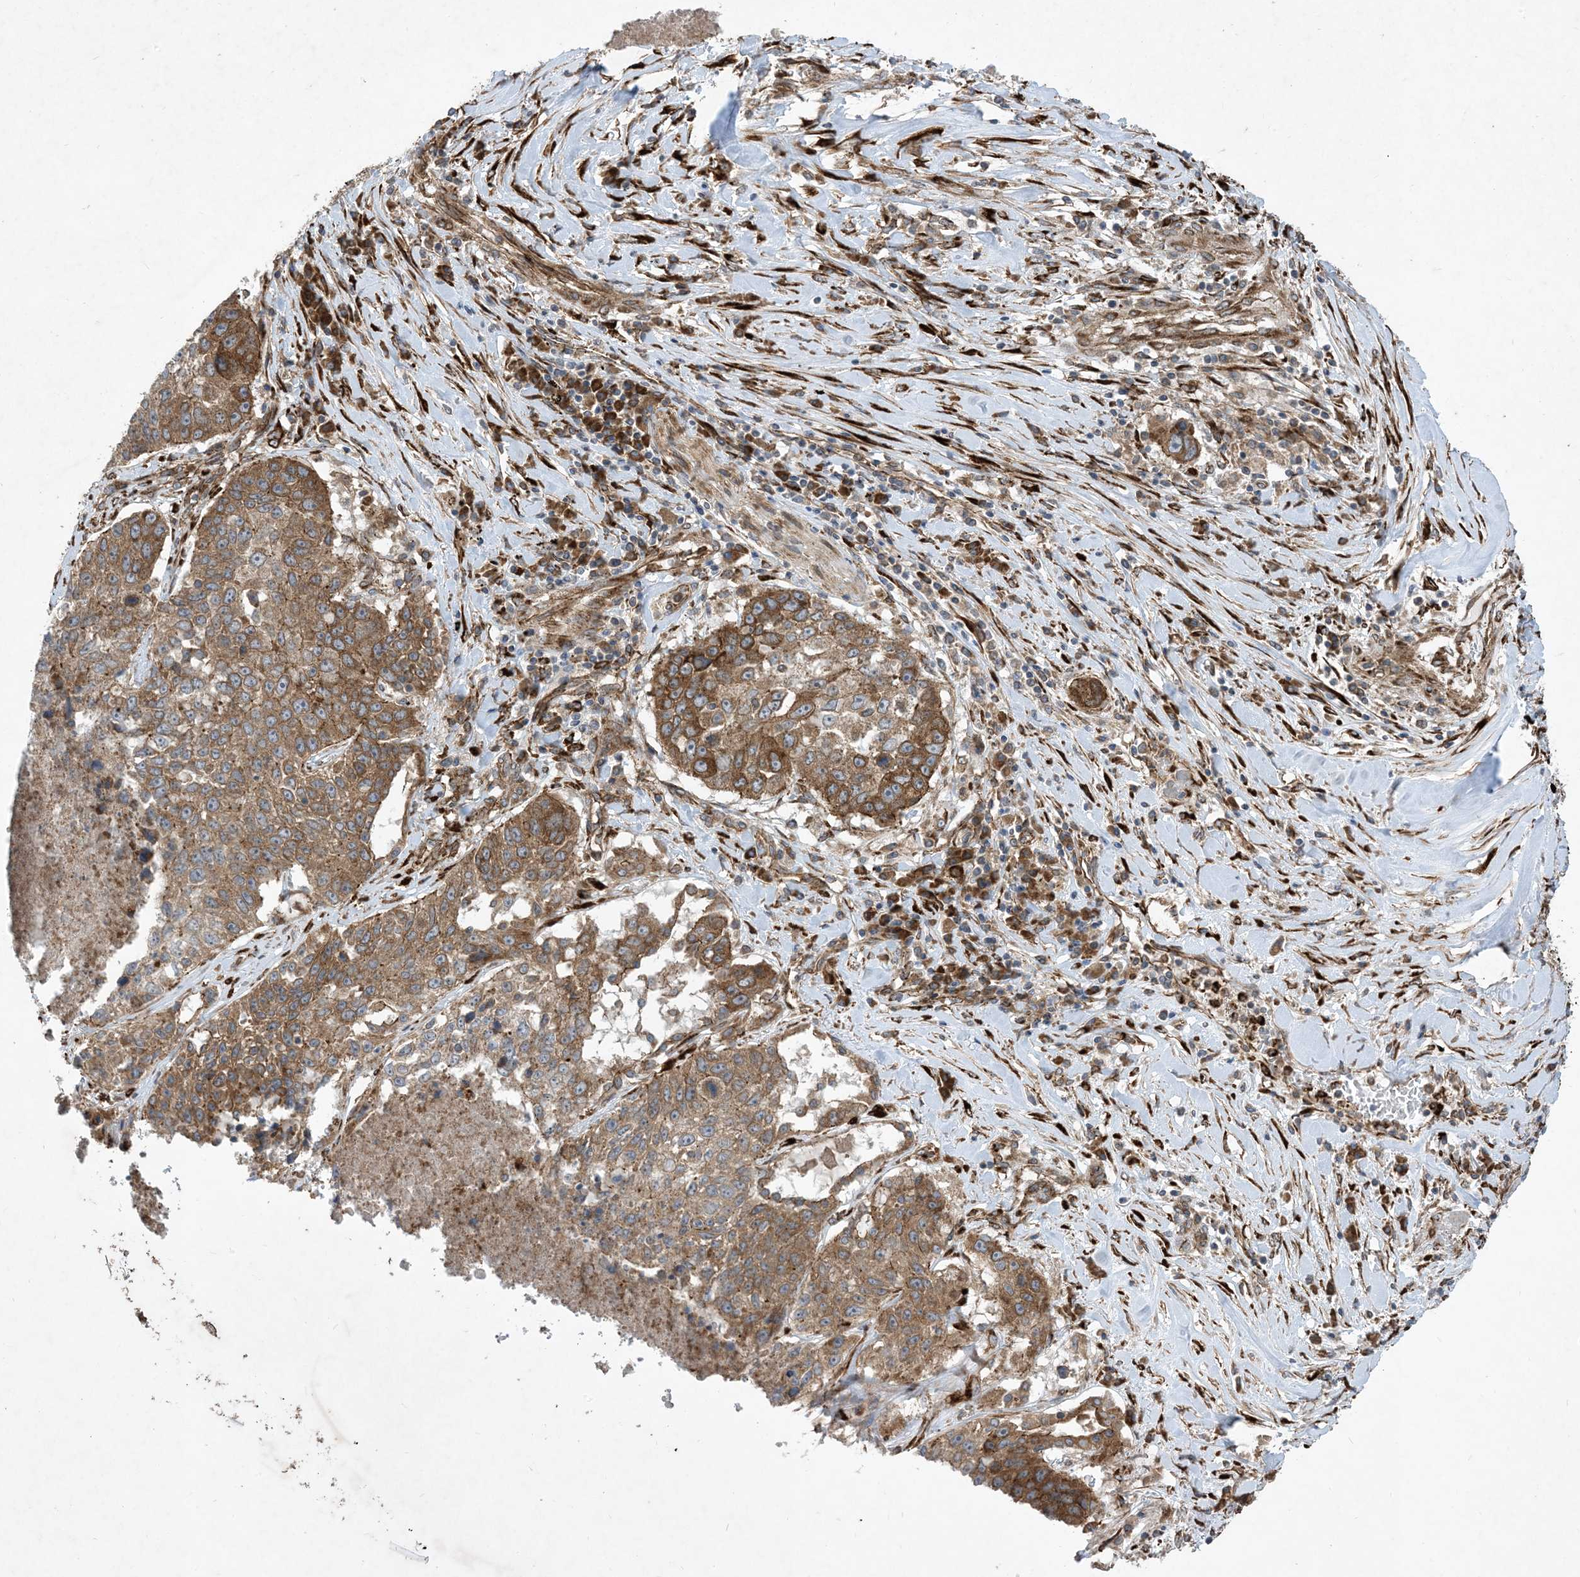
{"staining": {"intensity": "moderate", "quantity": ">75%", "location": "cytoplasmic/membranous"}, "tissue": "lung cancer", "cell_type": "Tumor cells", "image_type": "cancer", "snomed": [{"axis": "morphology", "description": "Squamous cell carcinoma, NOS"}, {"axis": "topography", "description": "Lung"}], "caption": "Human squamous cell carcinoma (lung) stained with a protein marker displays moderate staining in tumor cells.", "gene": "OTOP1", "patient": {"sex": "male", "age": 61}}